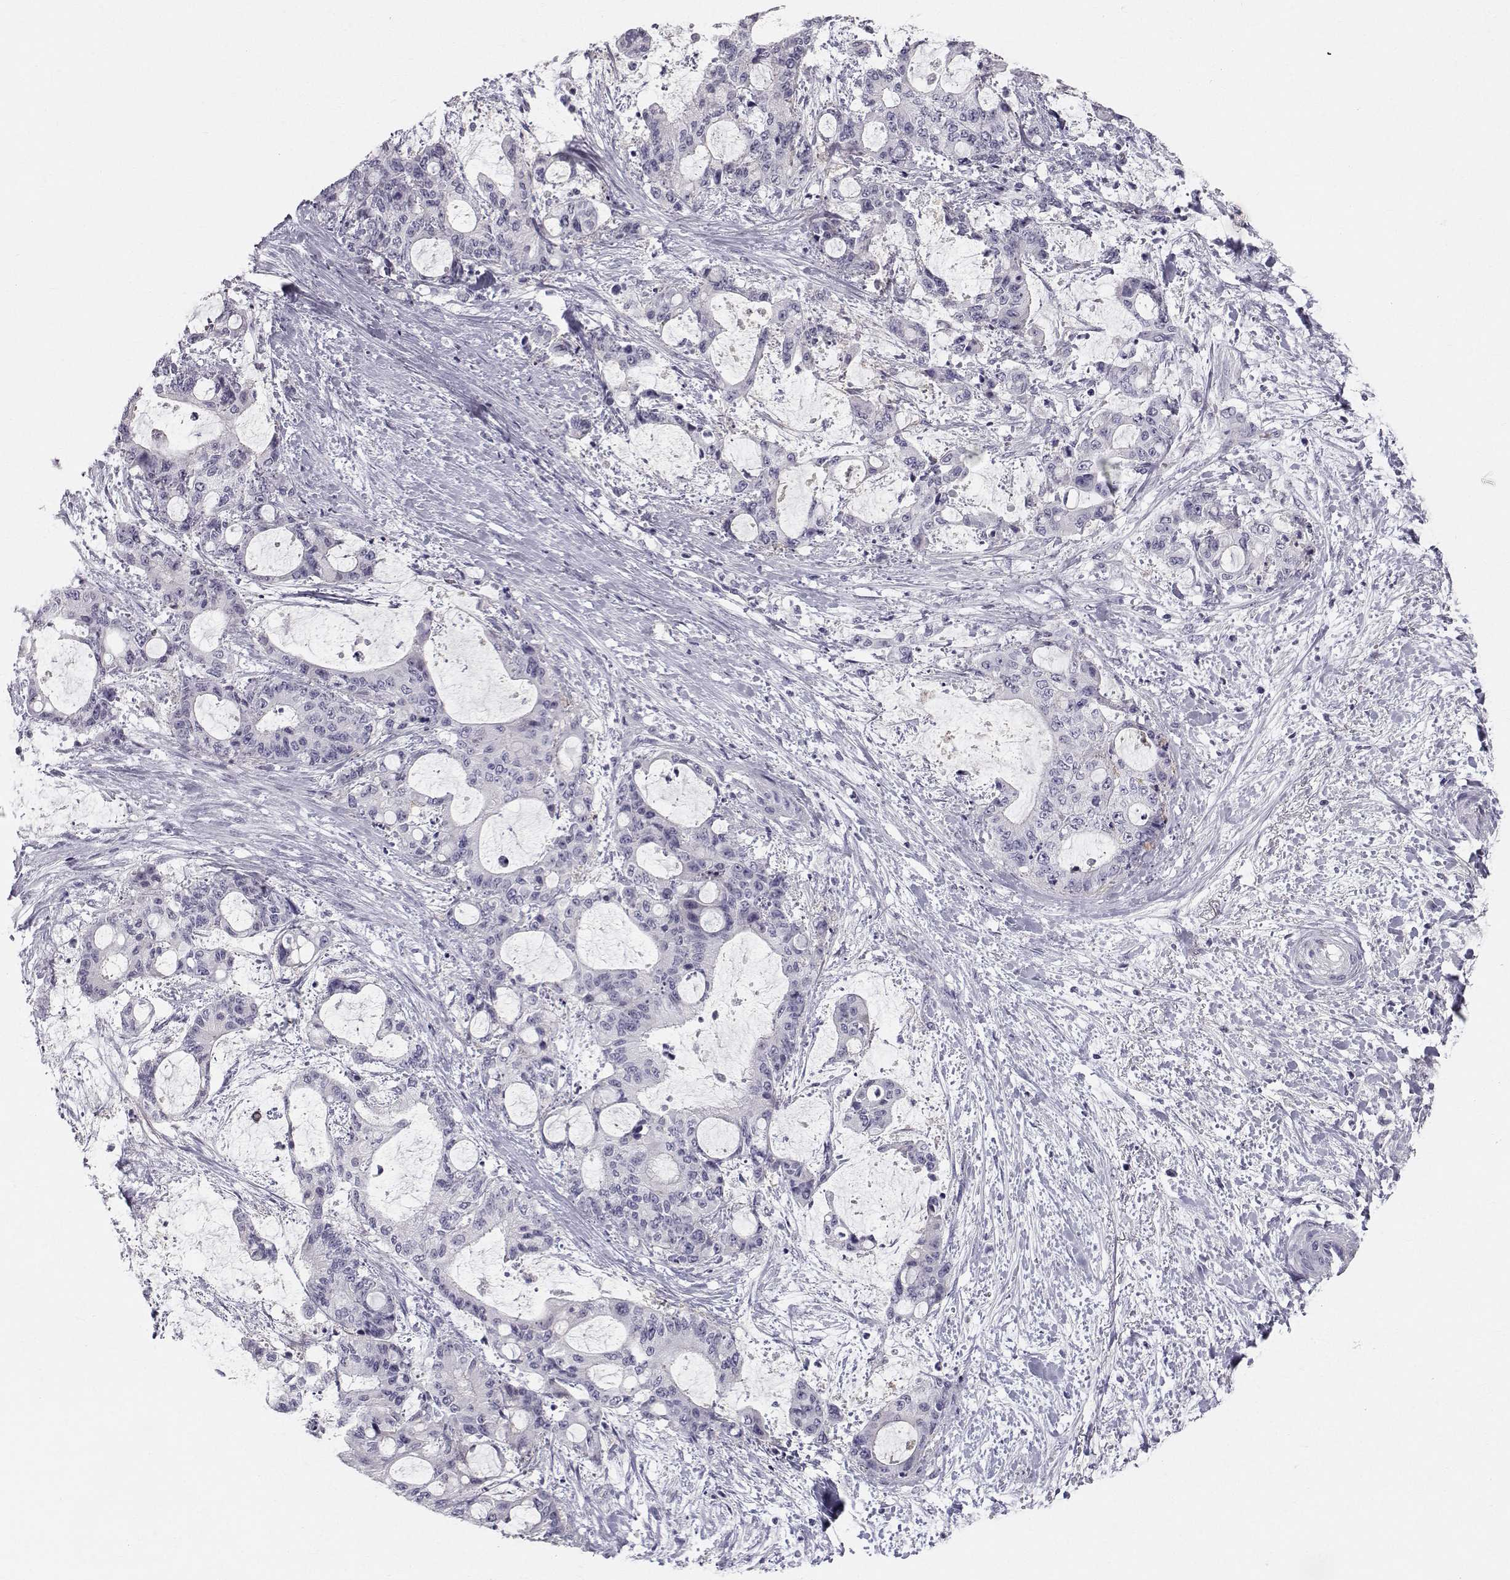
{"staining": {"intensity": "negative", "quantity": "none", "location": "none"}, "tissue": "liver cancer", "cell_type": "Tumor cells", "image_type": "cancer", "snomed": [{"axis": "morphology", "description": "Normal tissue, NOS"}, {"axis": "morphology", "description": "Cholangiocarcinoma"}, {"axis": "topography", "description": "Liver"}, {"axis": "topography", "description": "Peripheral nerve tissue"}], "caption": "Histopathology image shows no significant protein staining in tumor cells of liver cancer.", "gene": "SPDYE4", "patient": {"sex": "female", "age": 73}}